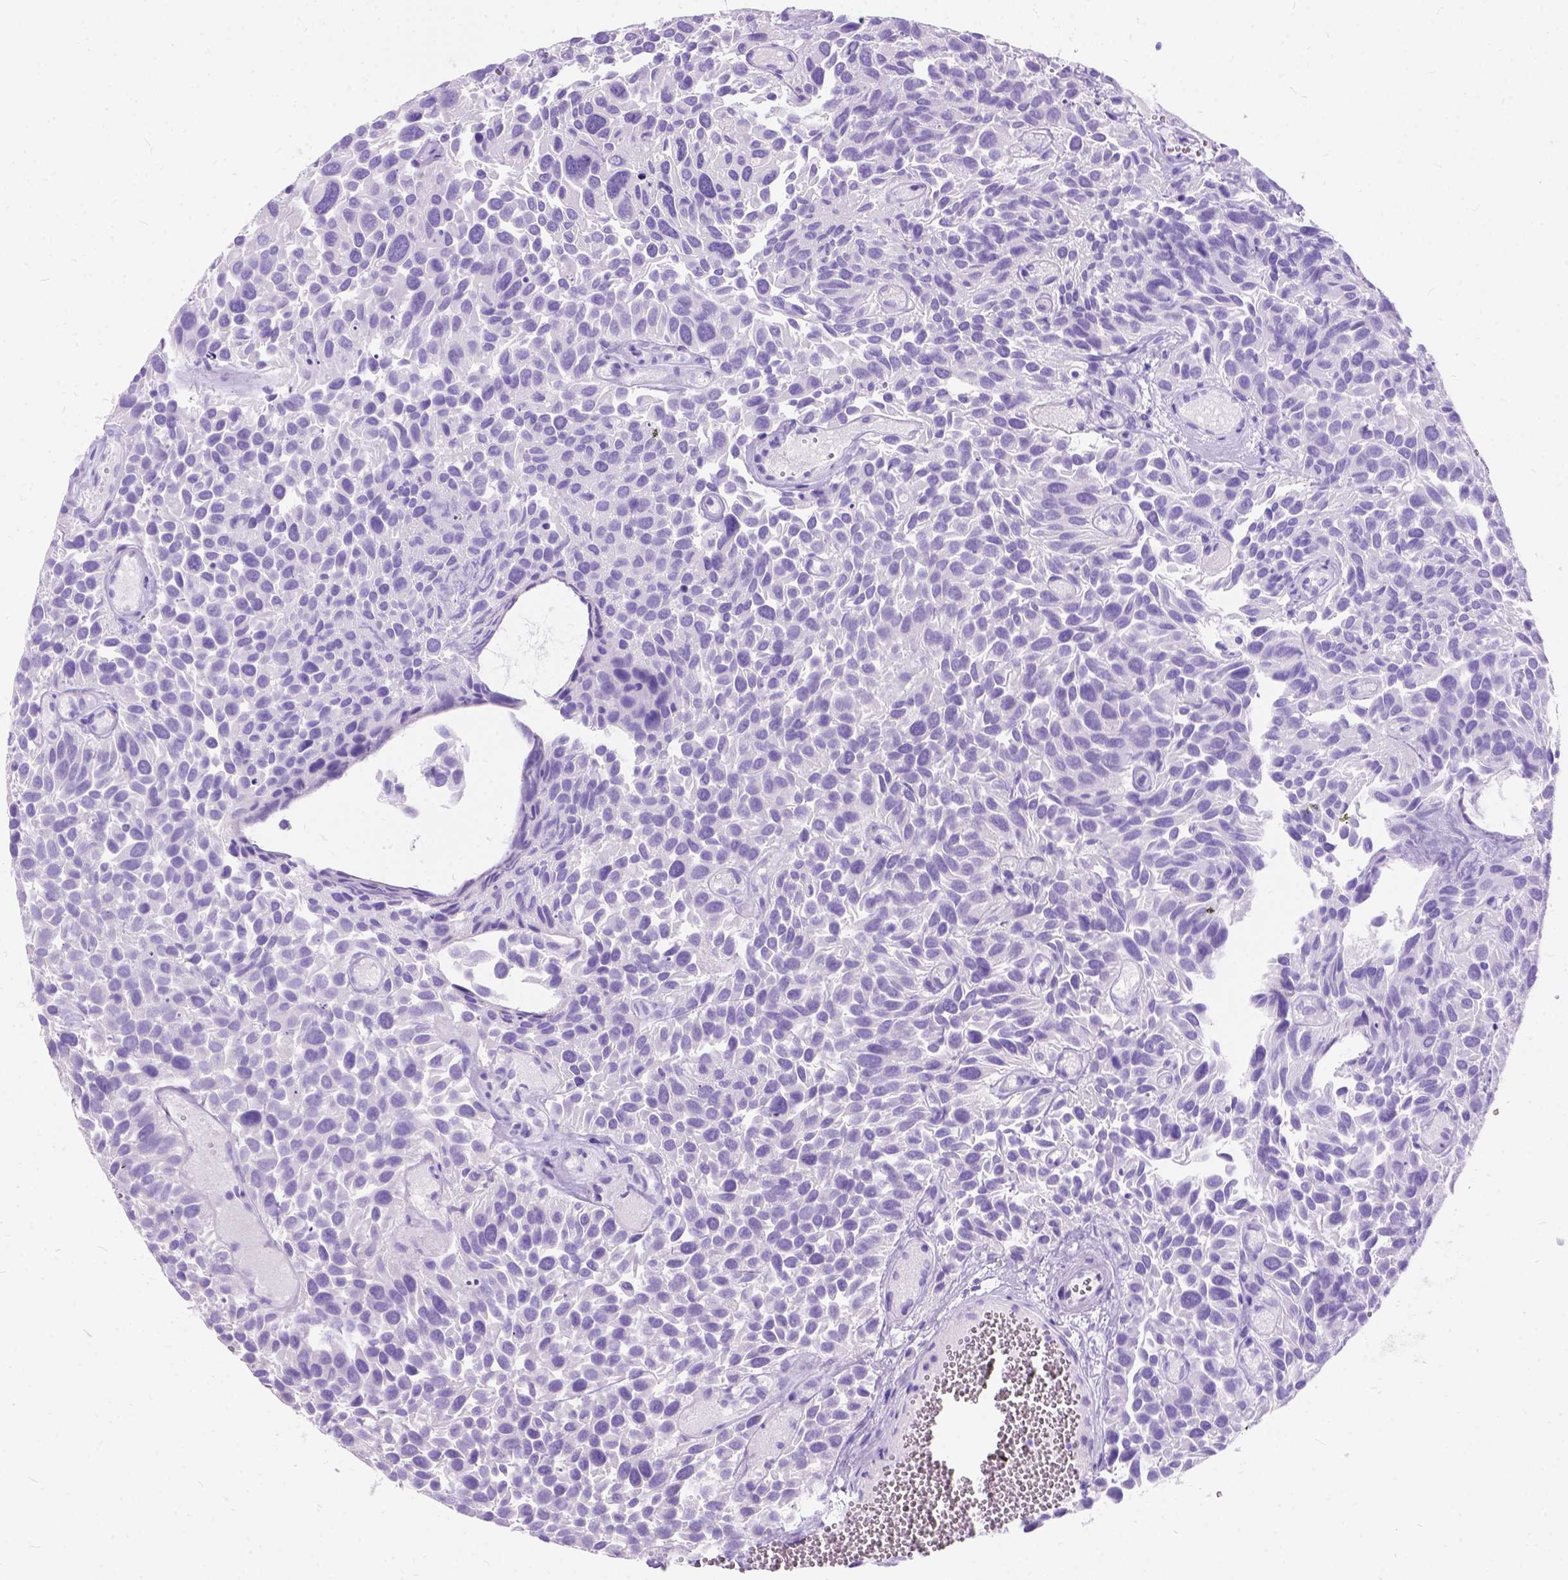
{"staining": {"intensity": "negative", "quantity": "none", "location": "none"}, "tissue": "urothelial cancer", "cell_type": "Tumor cells", "image_type": "cancer", "snomed": [{"axis": "morphology", "description": "Urothelial carcinoma, Low grade"}, {"axis": "topography", "description": "Urinary bladder"}], "caption": "Immunohistochemistry (IHC) image of neoplastic tissue: urothelial carcinoma (low-grade) stained with DAB (3,3'-diaminobenzidine) demonstrates no significant protein positivity in tumor cells. The staining is performed using DAB brown chromogen with nuclei counter-stained in using hematoxylin.", "gene": "C1QTNF3", "patient": {"sex": "female", "age": 69}}